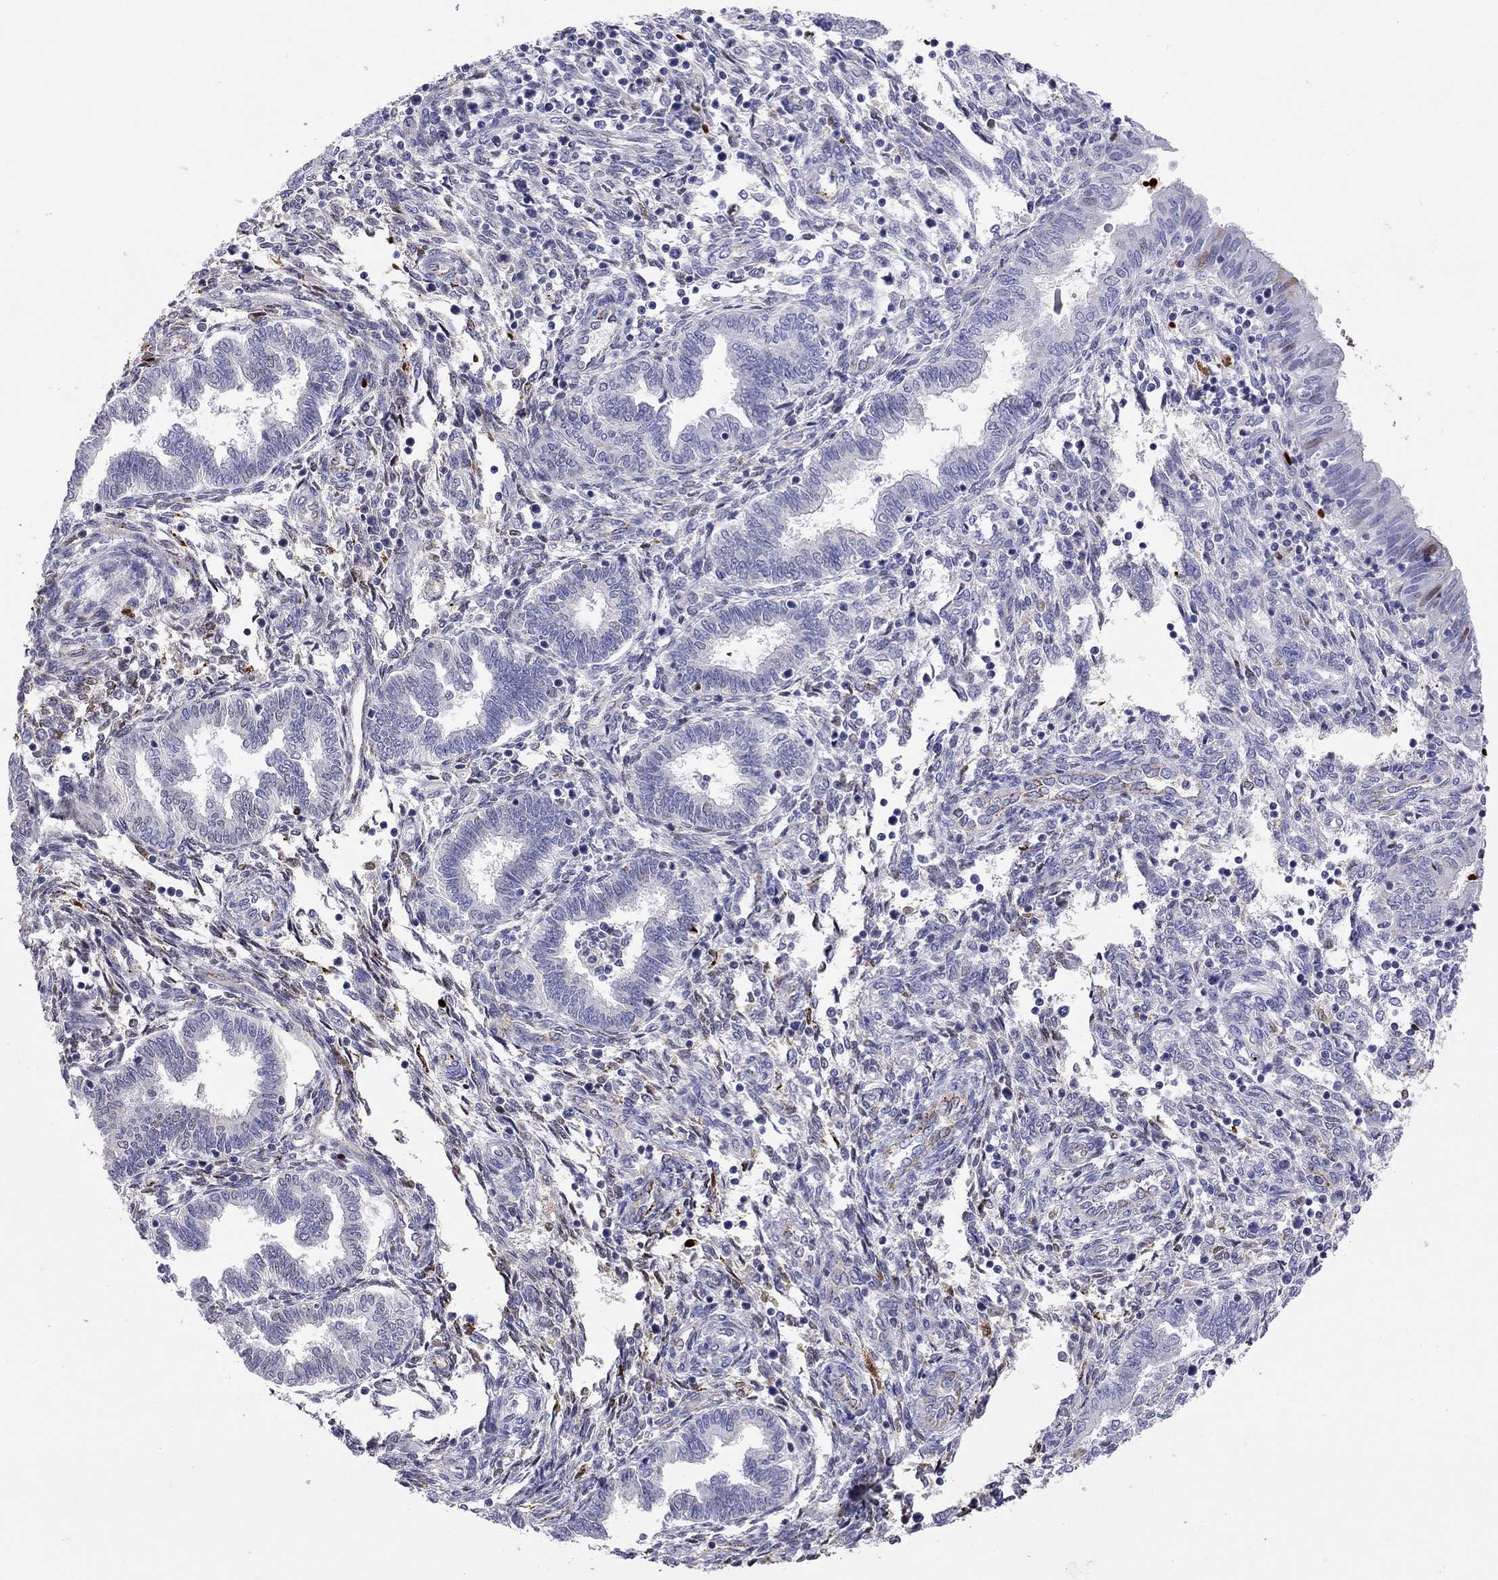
{"staining": {"intensity": "moderate", "quantity": "<25%", "location": "cytoplasmic/membranous"}, "tissue": "endometrium", "cell_type": "Cells in endometrial stroma", "image_type": "normal", "snomed": [{"axis": "morphology", "description": "Normal tissue, NOS"}, {"axis": "topography", "description": "Endometrium"}], "caption": "Immunohistochemistry (IHC) (DAB (3,3'-diaminobenzidine)) staining of normal endometrium shows moderate cytoplasmic/membranous protein expression in about <25% of cells in endometrial stroma.", "gene": "SERPINA3", "patient": {"sex": "female", "age": 42}}